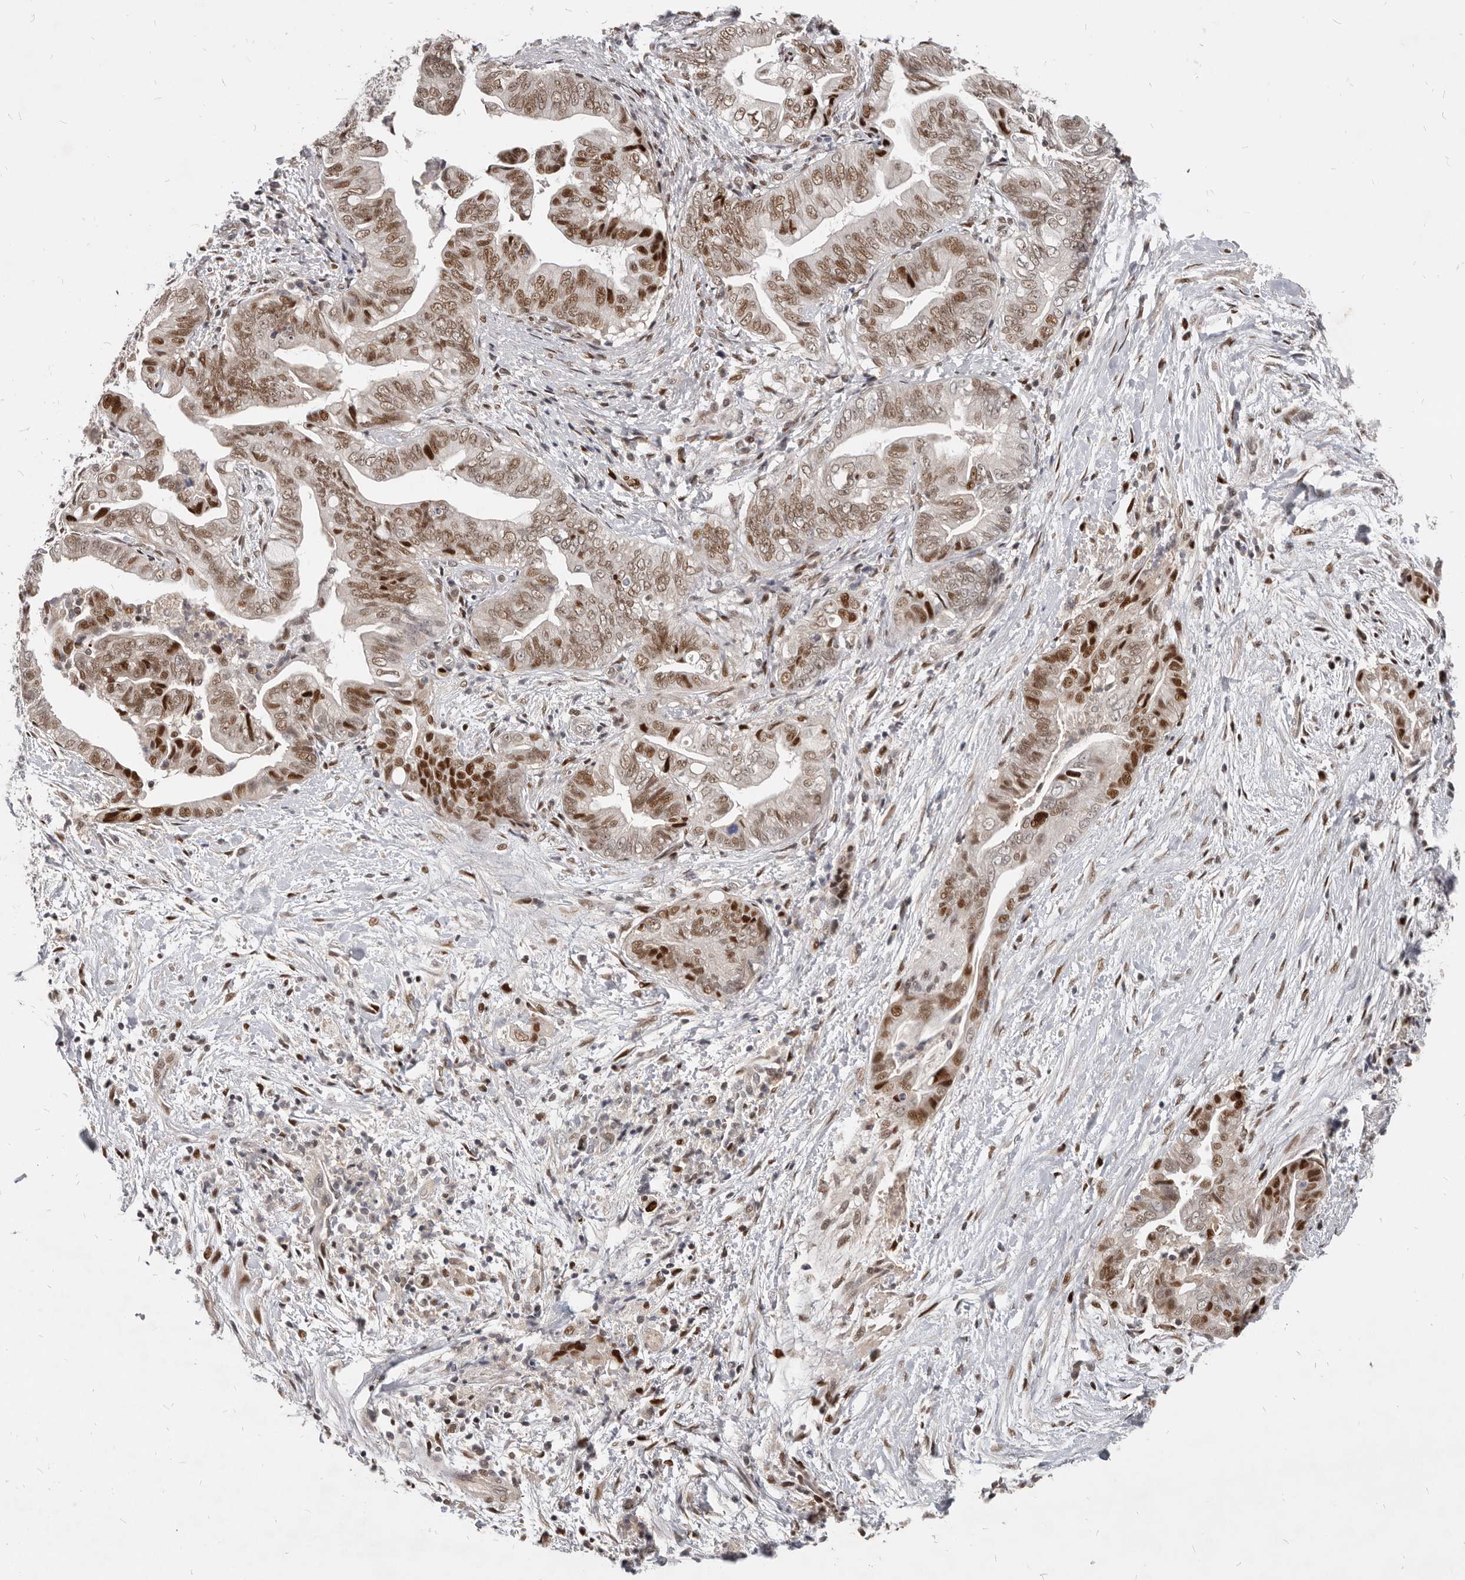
{"staining": {"intensity": "moderate", "quantity": ">75%", "location": "nuclear"}, "tissue": "pancreatic cancer", "cell_type": "Tumor cells", "image_type": "cancer", "snomed": [{"axis": "morphology", "description": "Adenocarcinoma, NOS"}, {"axis": "topography", "description": "Pancreas"}], "caption": "Immunohistochemistry (IHC) of human pancreatic cancer reveals medium levels of moderate nuclear positivity in about >75% of tumor cells.", "gene": "ATF5", "patient": {"sex": "male", "age": 75}}